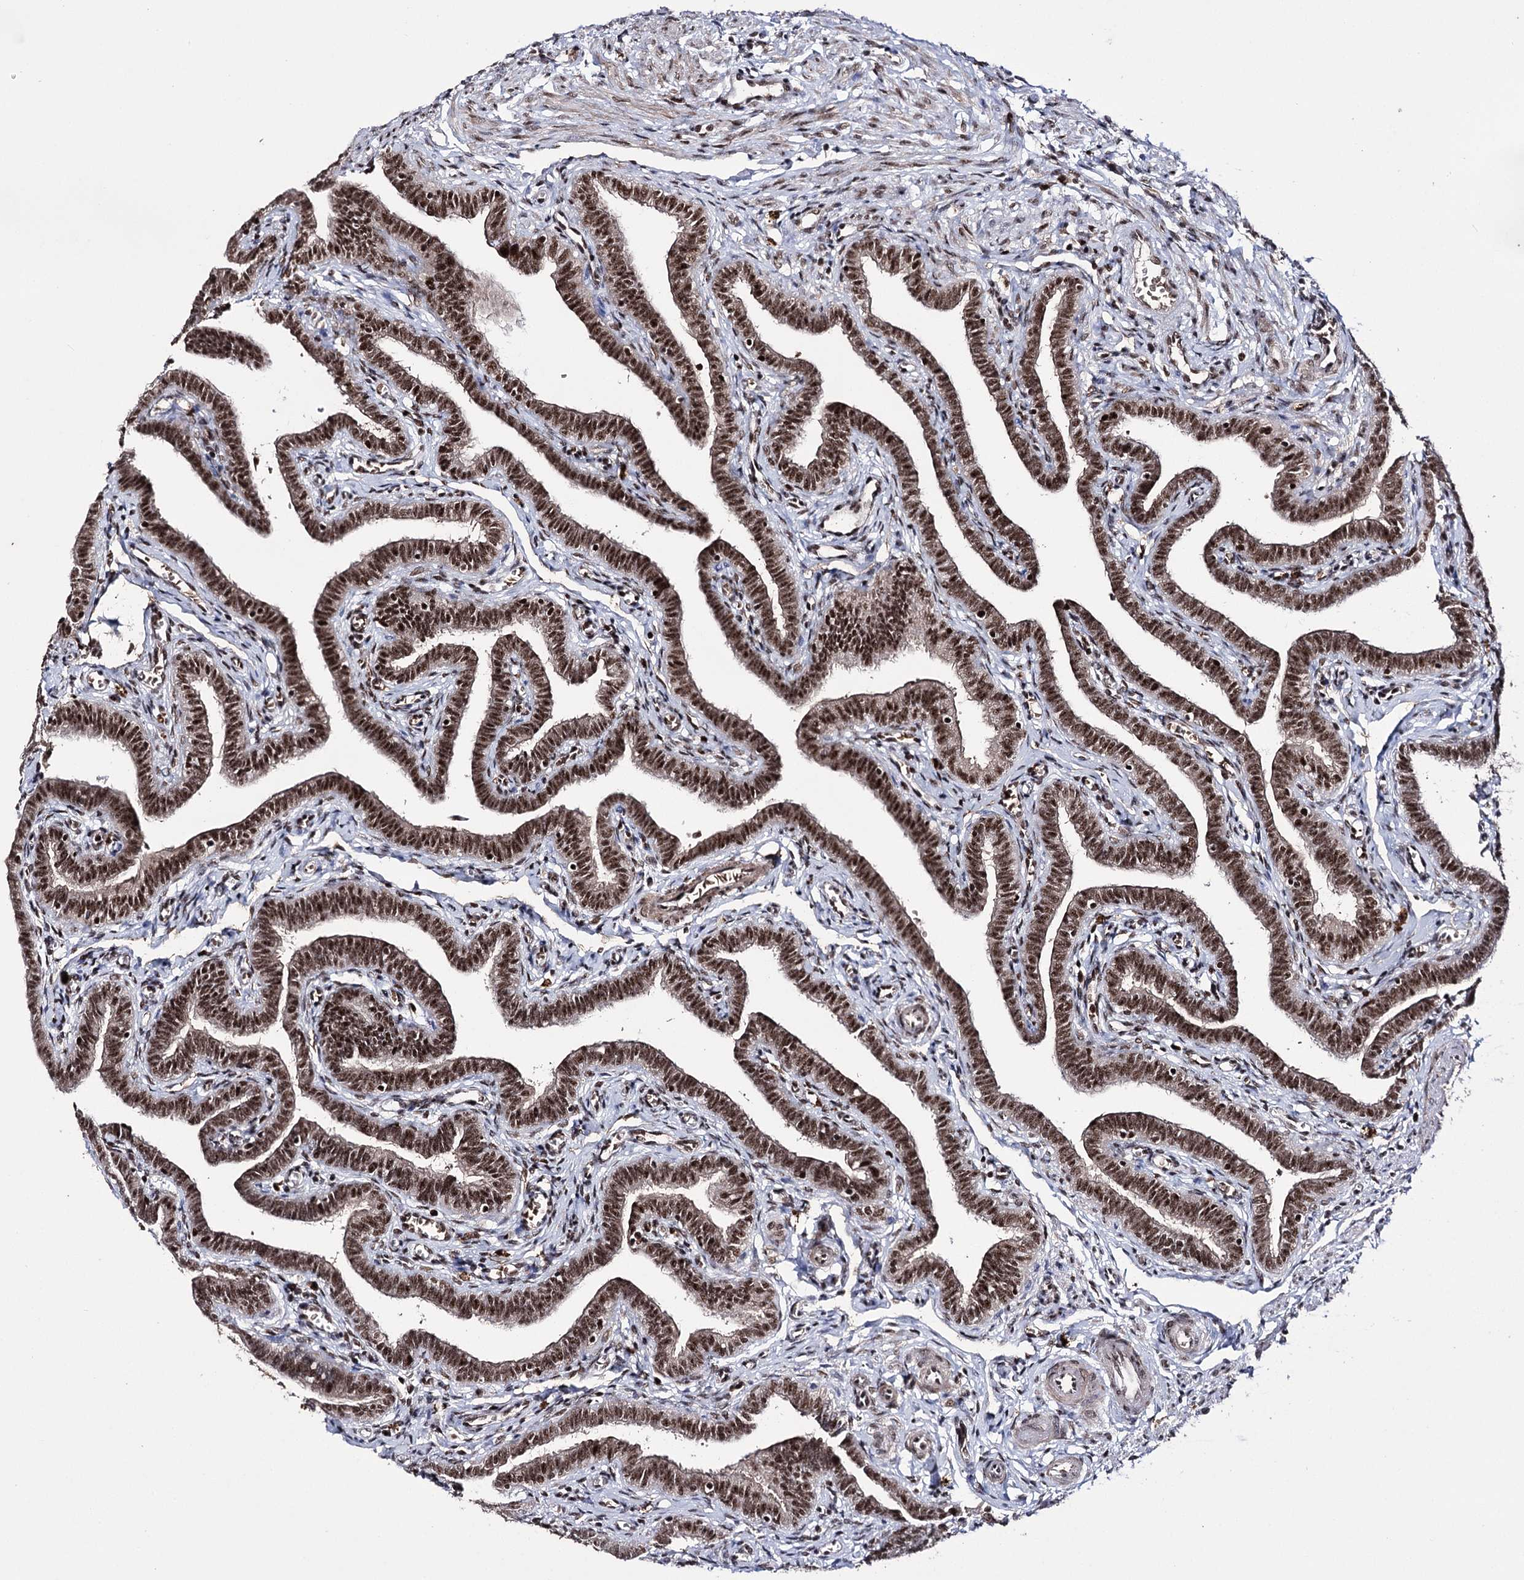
{"staining": {"intensity": "strong", "quantity": ">75%", "location": "nuclear"}, "tissue": "fallopian tube", "cell_type": "Glandular cells", "image_type": "normal", "snomed": [{"axis": "morphology", "description": "Normal tissue, NOS"}, {"axis": "topography", "description": "Fallopian tube"}], "caption": "Protein expression analysis of unremarkable human fallopian tube reveals strong nuclear expression in about >75% of glandular cells. (DAB (3,3'-diaminobenzidine) = brown stain, brightfield microscopy at high magnification).", "gene": "PRPF40A", "patient": {"sex": "female", "age": 36}}